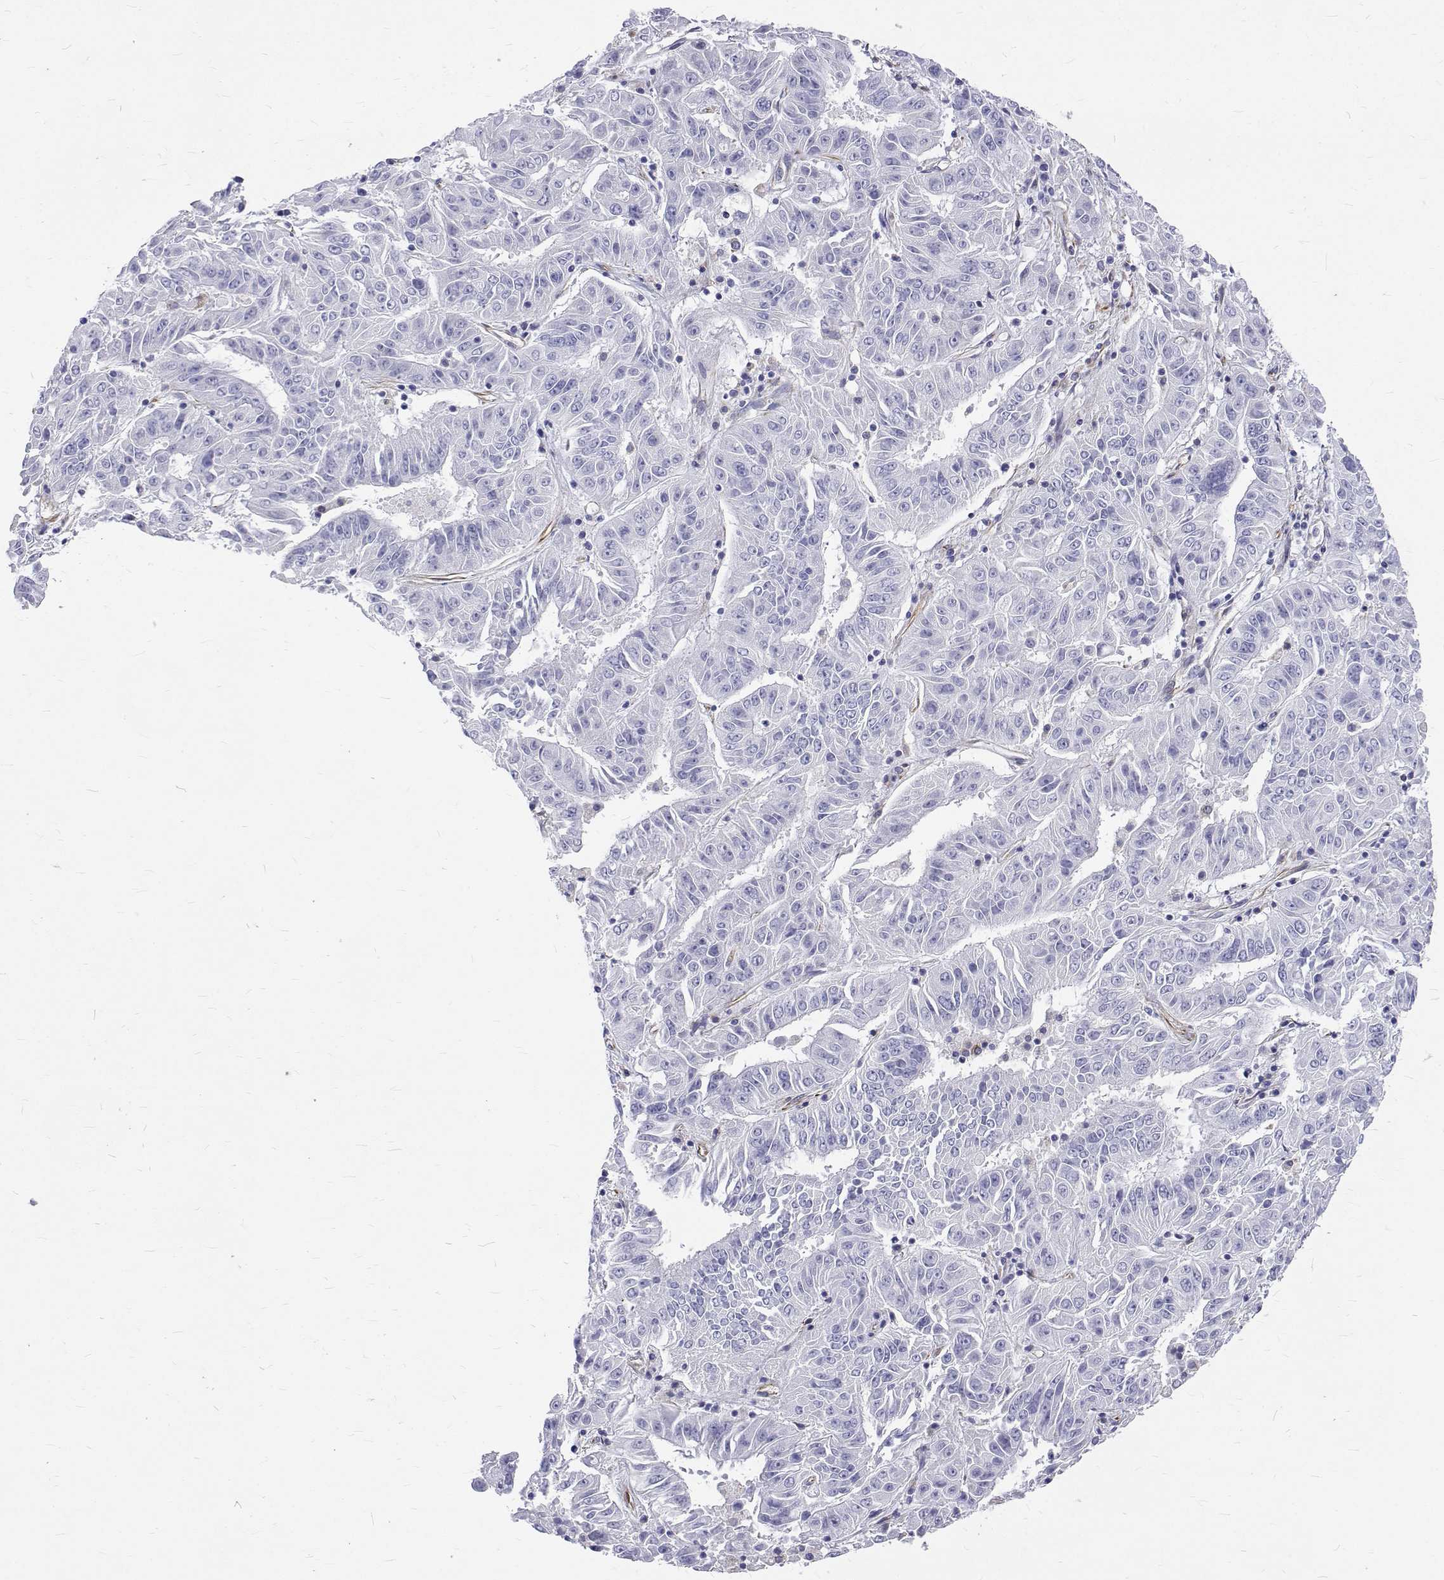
{"staining": {"intensity": "negative", "quantity": "none", "location": "none"}, "tissue": "pancreatic cancer", "cell_type": "Tumor cells", "image_type": "cancer", "snomed": [{"axis": "morphology", "description": "Adenocarcinoma, NOS"}, {"axis": "topography", "description": "Pancreas"}], "caption": "The histopathology image displays no staining of tumor cells in pancreatic cancer (adenocarcinoma). Brightfield microscopy of immunohistochemistry (IHC) stained with DAB (3,3'-diaminobenzidine) (brown) and hematoxylin (blue), captured at high magnification.", "gene": "OPRPN", "patient": {"sex": "male", "age": 63}}